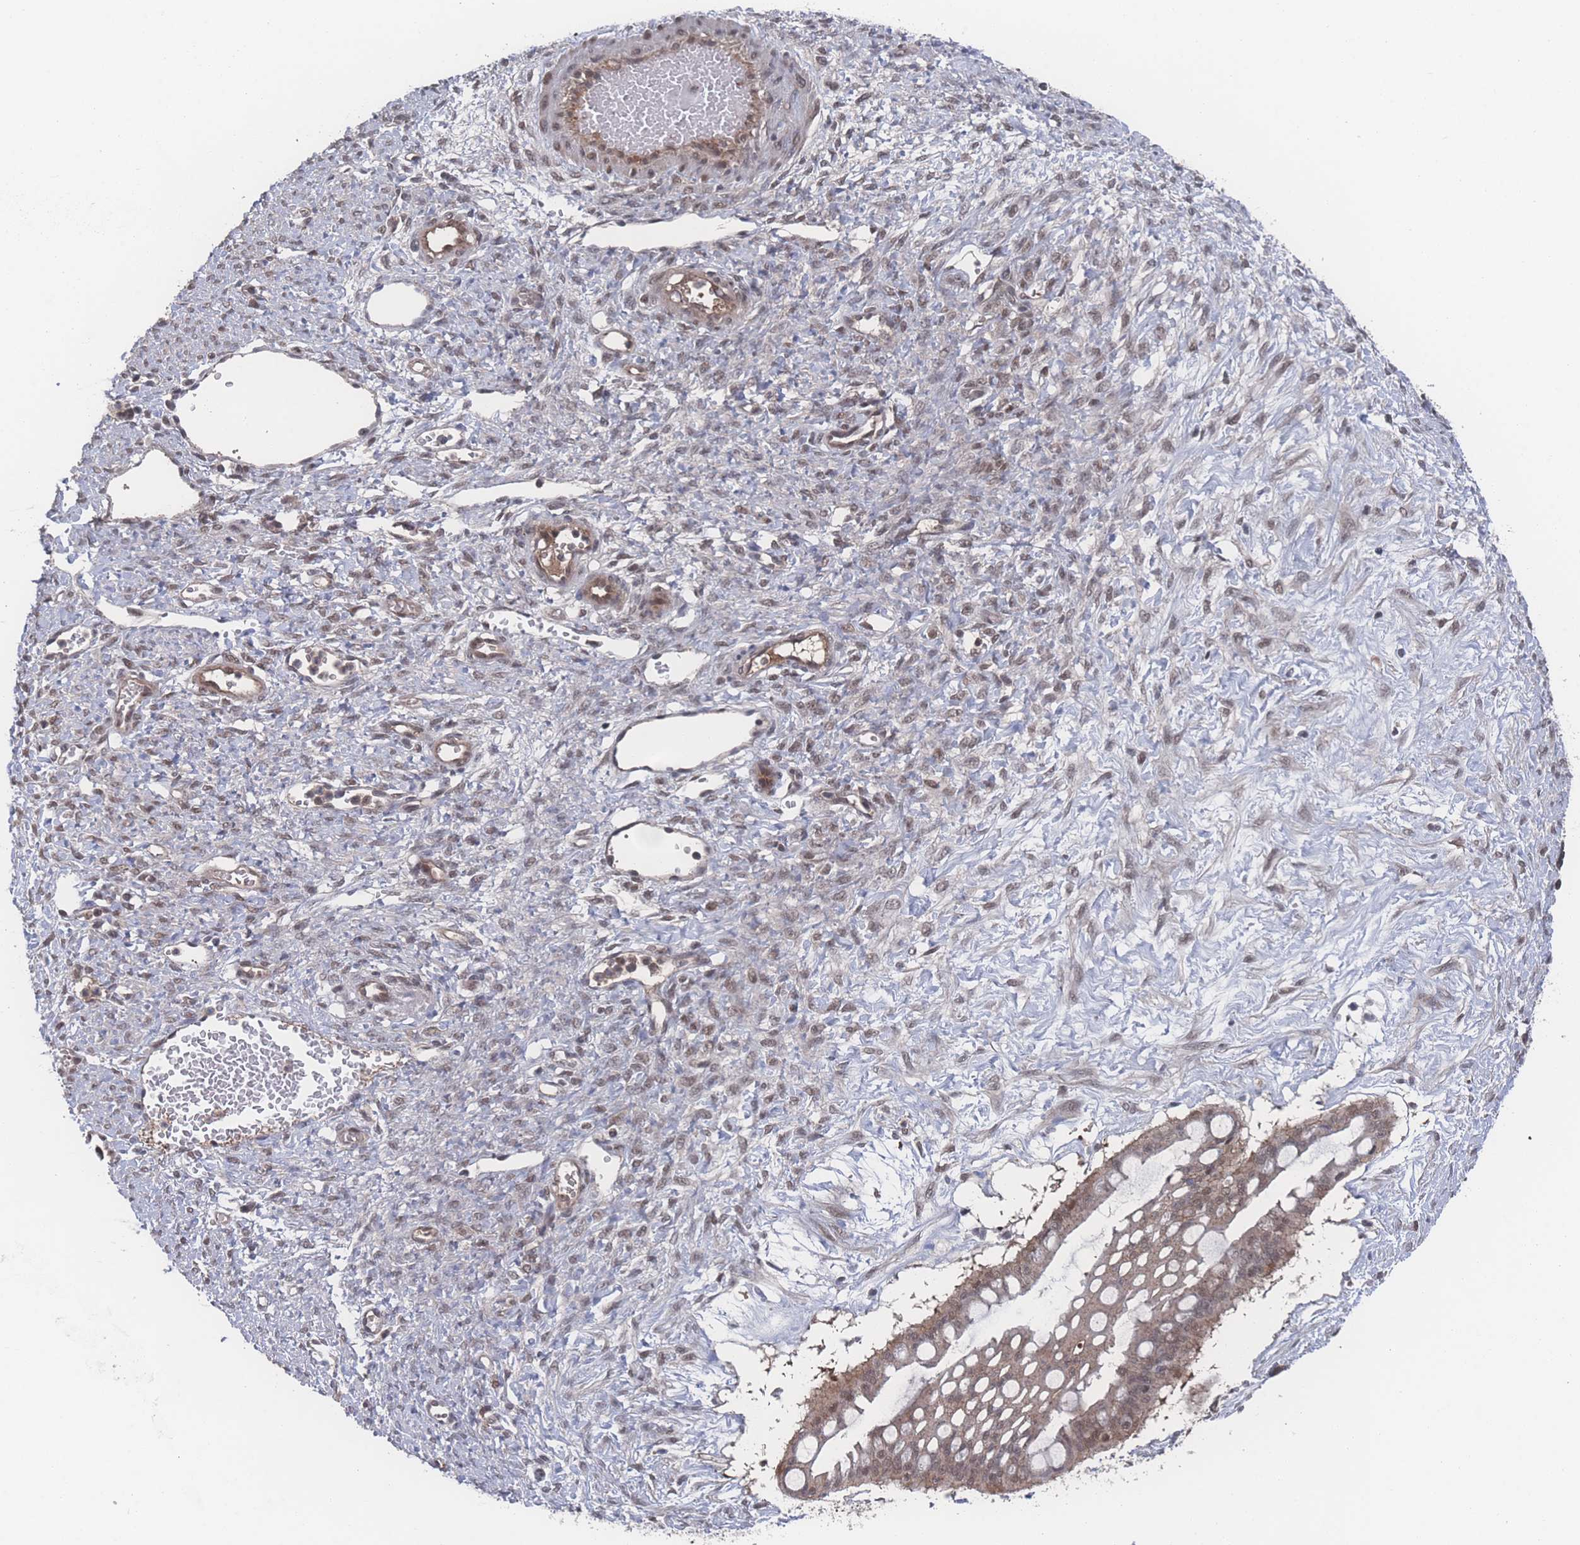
{"staining": {"intensity": "weak", "quantity": ">75%", "location": "nuclear"}, "tissue": "ovarian cancer", "cell_type": "Tumor cells", "image_type": "cancer", "snomed": [{"axis": "morphology", "description": "Cystadenocarcinoma, mucinous, NOS"}, {"axis": "topography", "description": "Ovary"}], "caption": "This is a photomicrograph of immunohistochemistry (IHC) staining of ovarian mucinous cystadenocarcinoma, which shows weak positivity in the nuclear of tumor cells.", "gene": "PSMA1", "patient": {"sex": "female", "age": 73}}